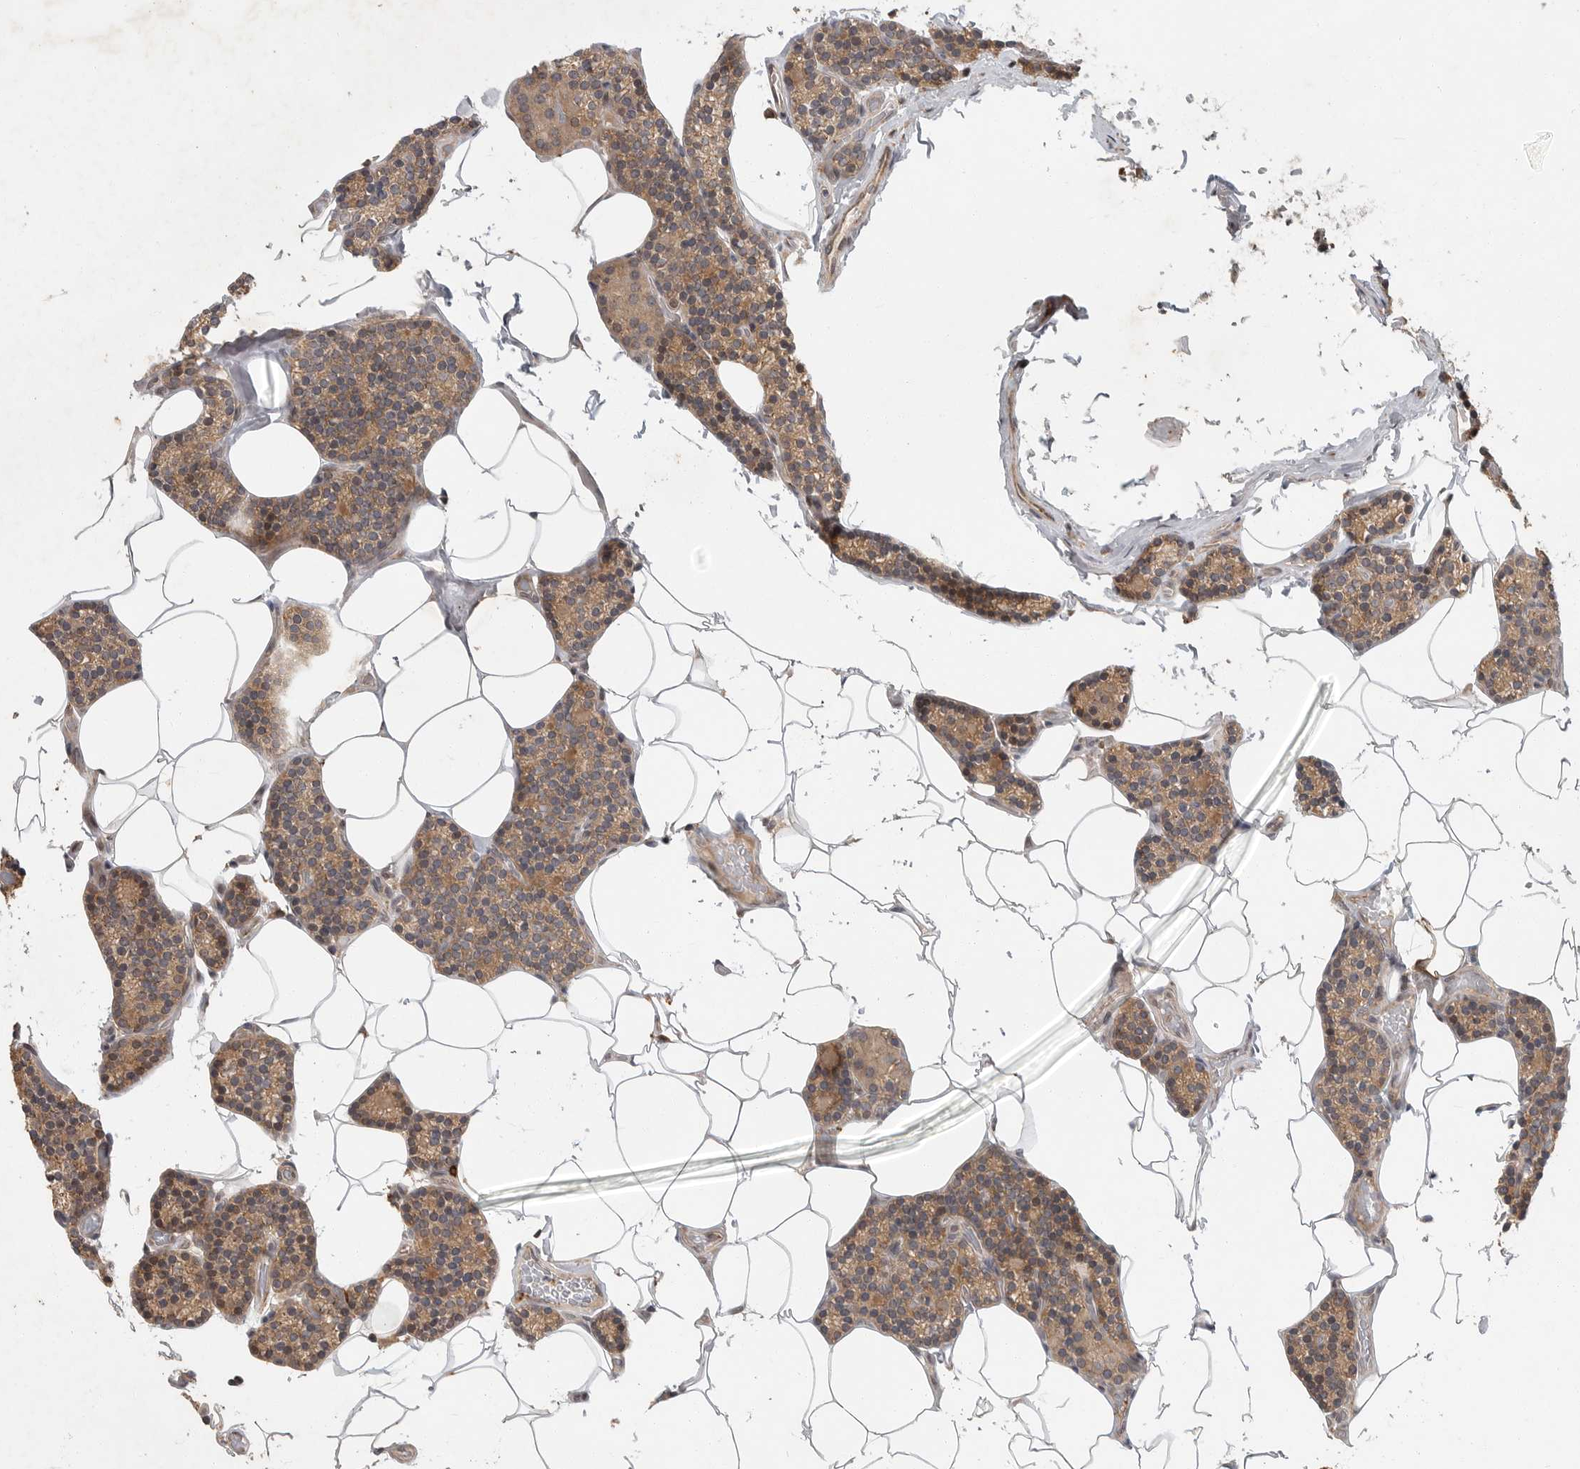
{"staining": {"intensity": "moderate", "quantity": "25%-75%", "location": "cytoplasmic/membranous"}, "tissue": "parathyroid gland", "cell_type": "Glandular cells", "image_type": "normal", "snomed": [{"axis": "morphology", "description": "Normal tissue, NOS"}, {"axis": "topography", "description": "Parathyroid gland"}], "caption": "Parathyroid gland stained for a protein (brown) demonstrates moderate cytoplasmic/membranous positive expression in approximately 25%-75% of glandular cells.", "gene": "OSBPL9", "patient": {"sex": "male", "age": 52}}